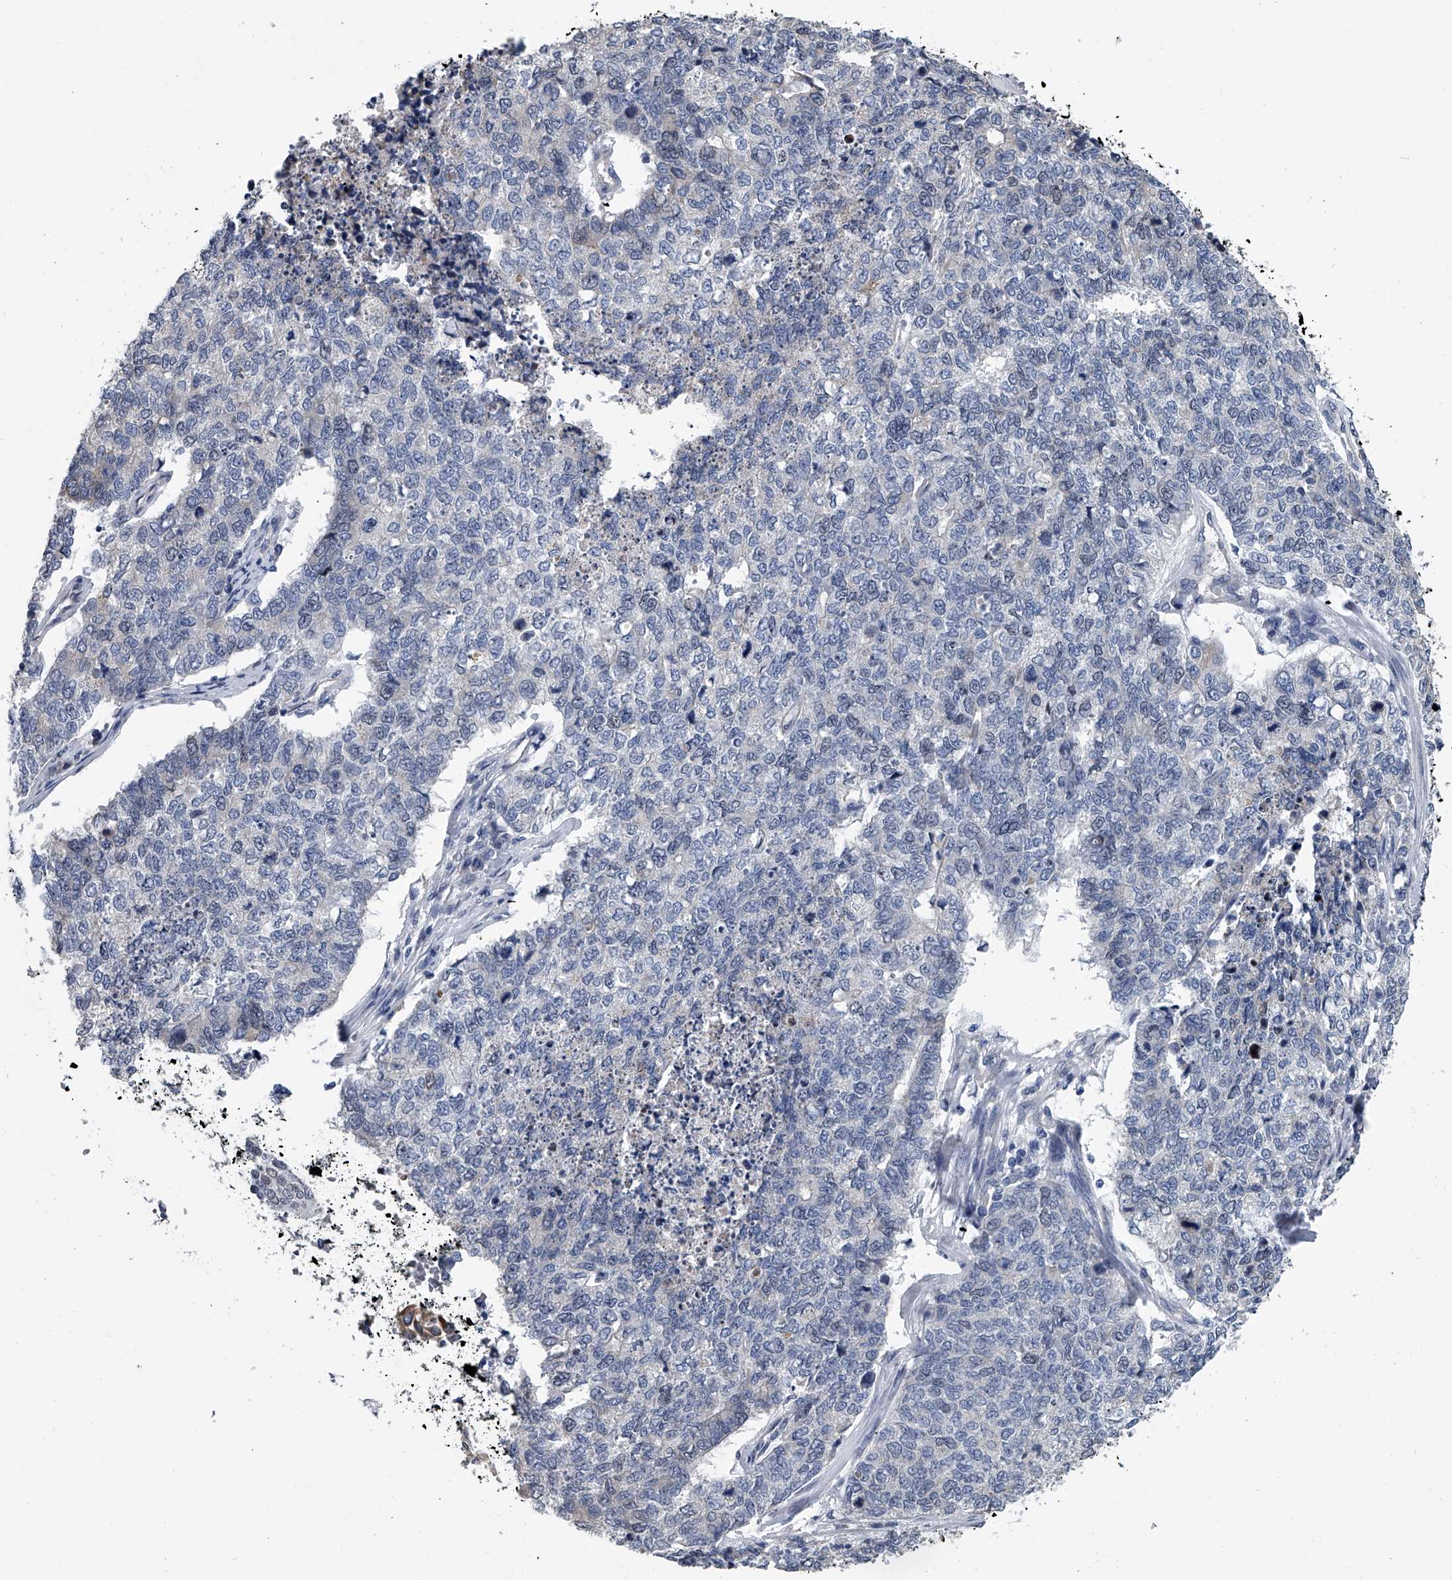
{"staining": {"intensity": "negative", "quantity": "none", "location": "none"}, "tissue": "cervical cancer", "cell_type": "Tumor cells", "image_type": "cancer", "snomed": [{"axis": "morphology", "description": "Squamous cell carcinoma, NOS"}, {"axis": "topography", "description": "Cervix"}], "caption": "IHC photomicrograph of human cervical cancer stained for a protein (brown), which displays no staining in tumor cells. Nuclei are stained in blue.", "gene": "ABCG1", "patient": {"sex": "female", "age": 63}}